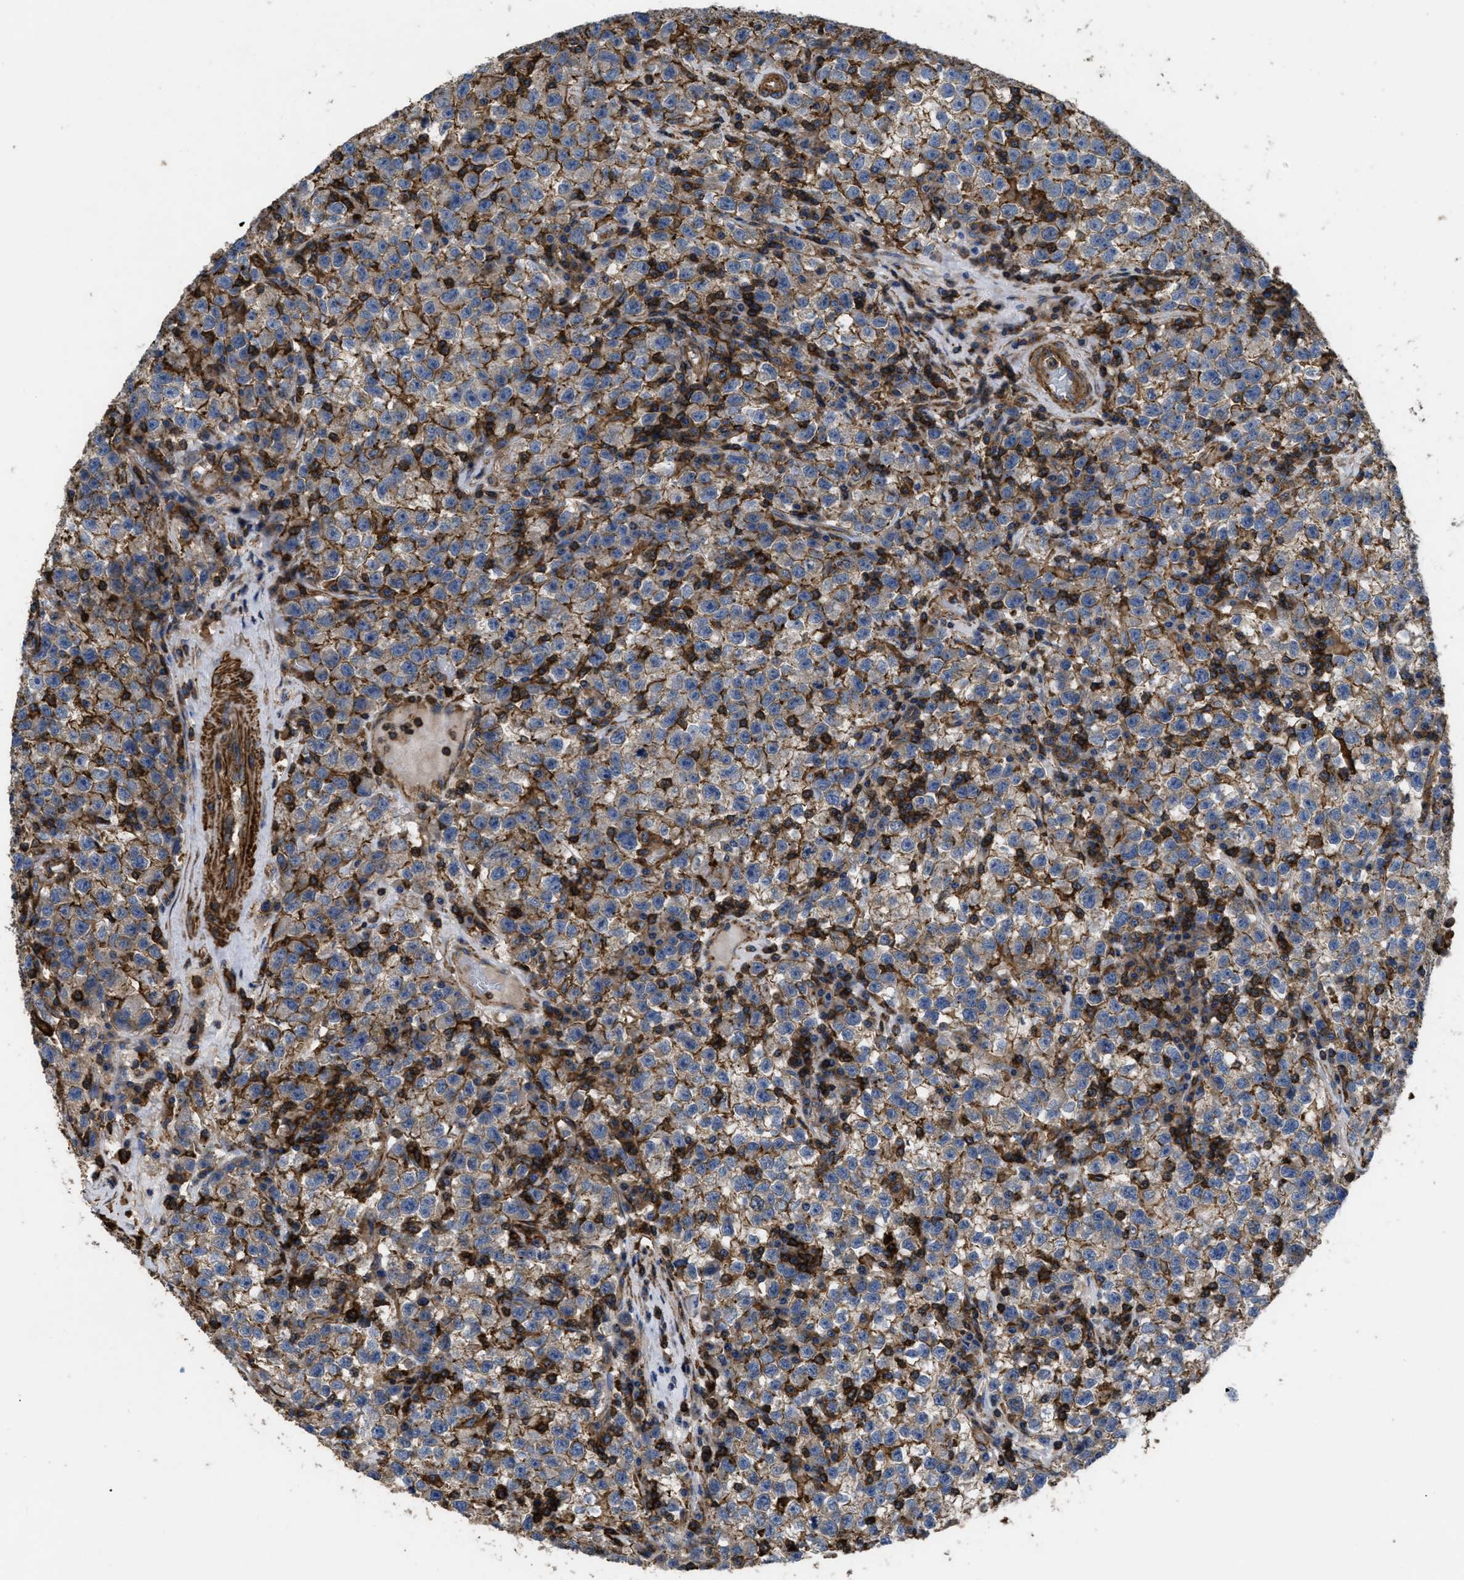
{"staining": {"intensity": "weak", "quantity": "25%-75%", "location": "cytoplasmic/membranous"}, "tissue": "testis cancer", "cell_type": "Tumor cells", "image_type": "cancer", "snomed": [{"axis": "morphology", "description": "Seminoma, NOS"}, {"axis": "topography", "description": "Testis"}], "caption": "This micrograph reveals immunohistochemistry staining of seminoma (testis), with low weak cytoplasmic/membranous staining in about 25%-75% of tumor cells.", "gene": "SCUBE2", "patient": {"sex": "male", "age": 22}}